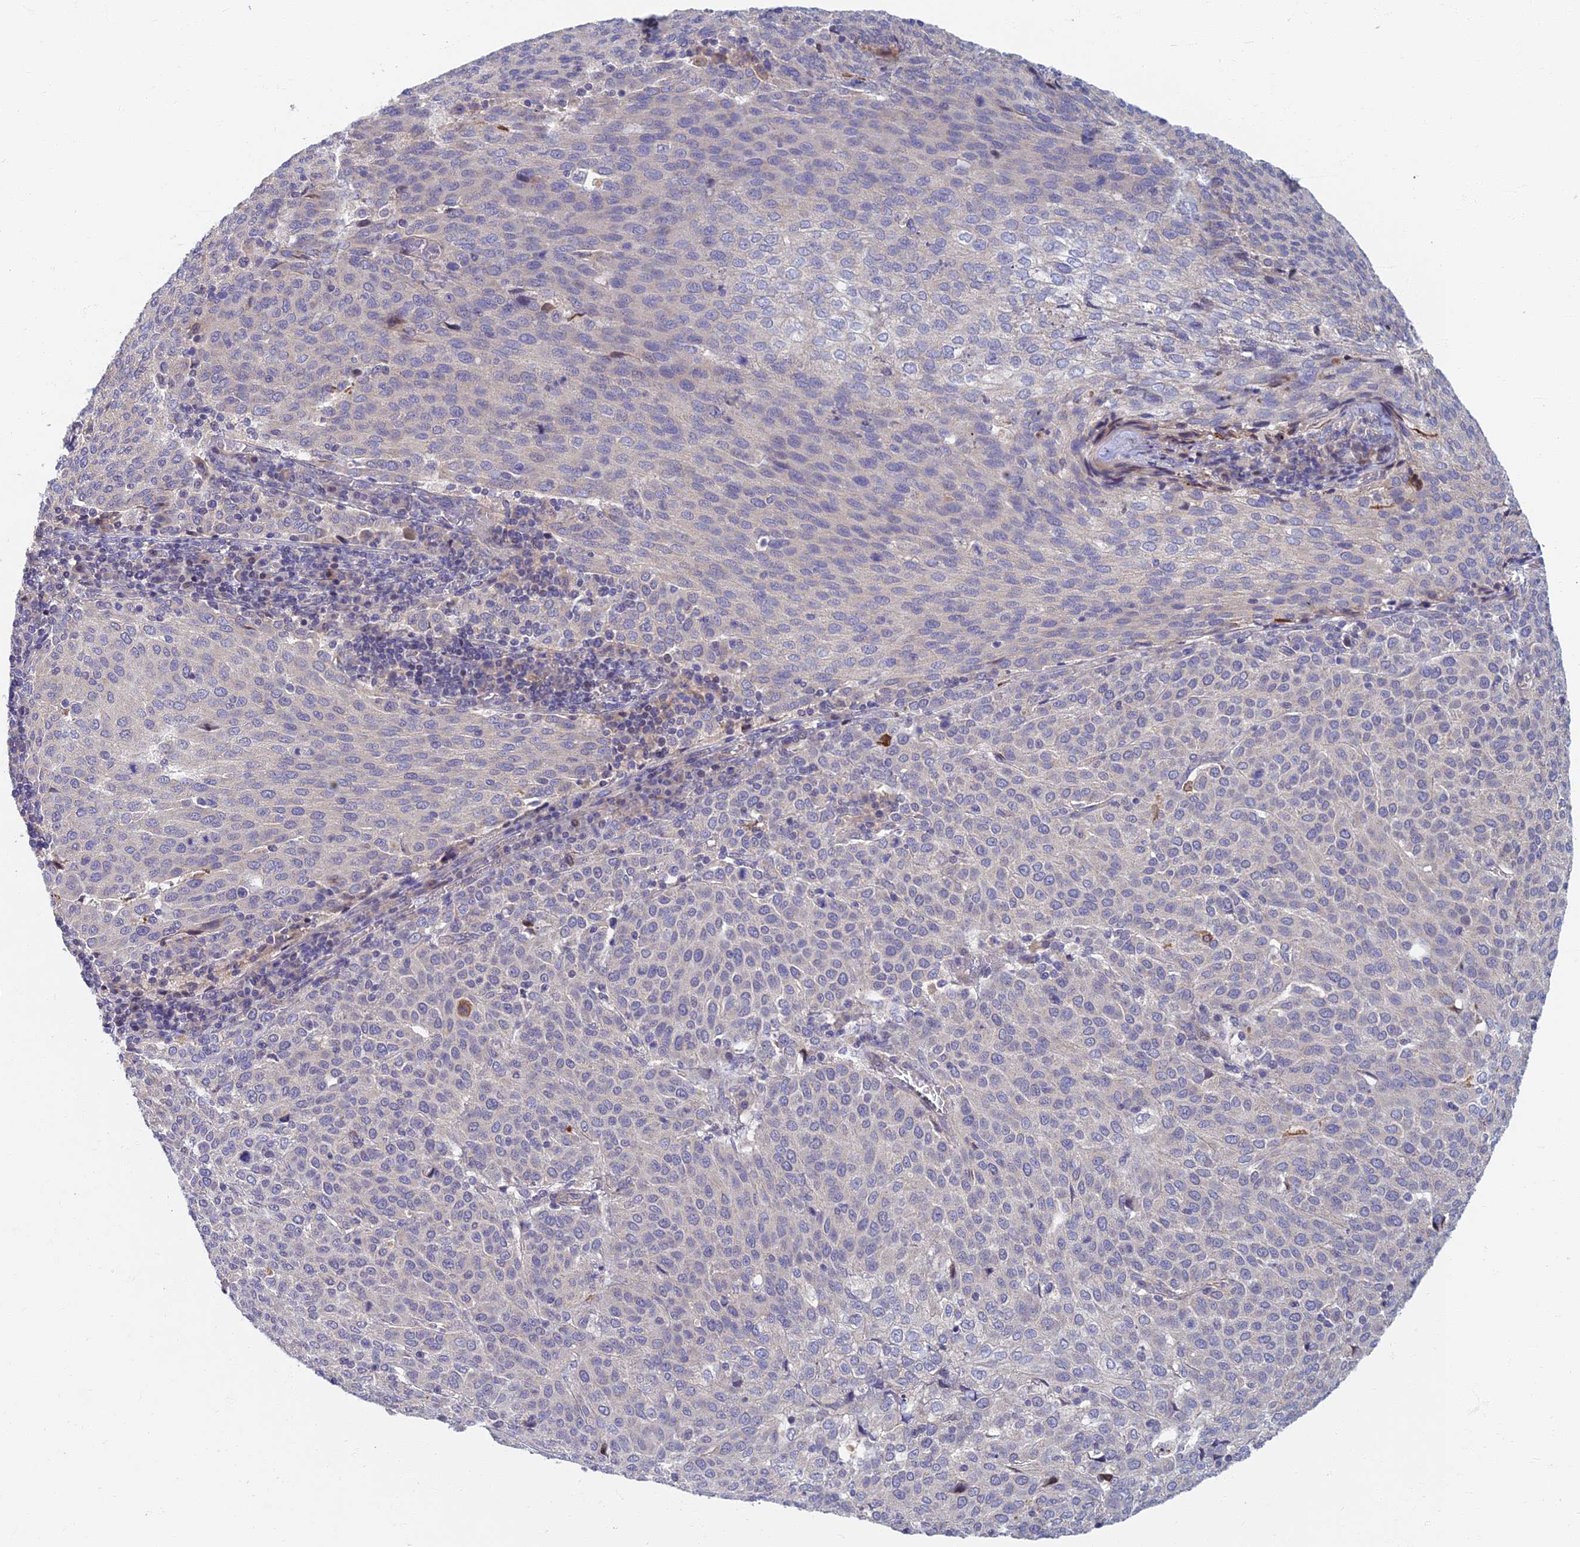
{"staining": {"intensity": "negative", "quantity": "none", "location": "none"}, "tissue": "cervical cancer", "cell_type": "Tumor cells", "image_type": "cancer", "snomed": [{"axis": "morphology", "description": "Squamous cell carcinoma, NOS"}, {"axis": "topography", "description": "Cervix"}], "caption": "A high-resolution image shows immunohistochemistry (IHC) staining of cervical cancer, which displays no significant expression in tumor cells. (DAB immunohistochemistry with hematoxylin counter stain).", "gene": "SOGA1", "patient": {"sex": "female", "age": 46}}